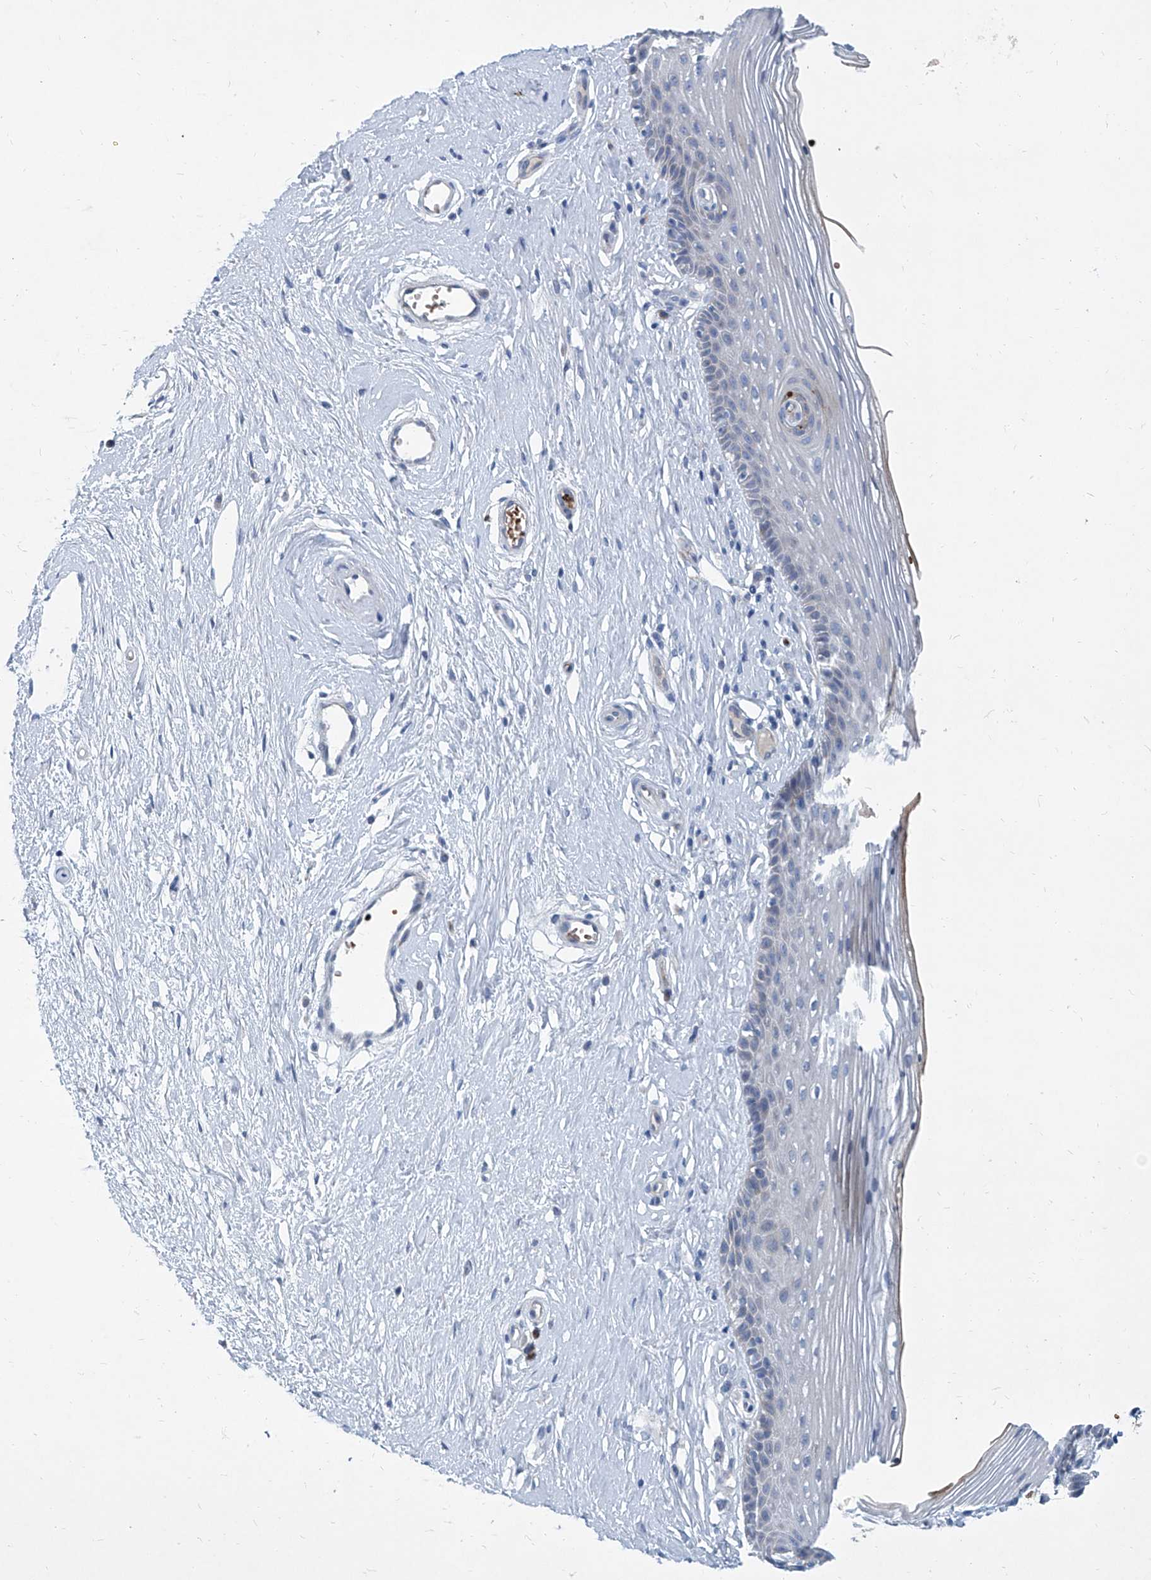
{"staining": {"intensity": "negative", "quantity": "none", "location": "none"}, "tissue": "vagina", "cell_type": "Squamous epithelial cells", "image_type": "normal", "snomed": [{"axis": "morphology", "description": "Normal tissue, NOS"}, {"axis": "topography", "description": "Vagina"}], "caption": "A high-resolution micrograph shows immunohistochemistry (IHC) staining of unremarkable vagina, which demonstrates no significant staining in squamous epithelial cells.", "gene": "FPR2", "patient": {"sex": "female", "age": 46}}